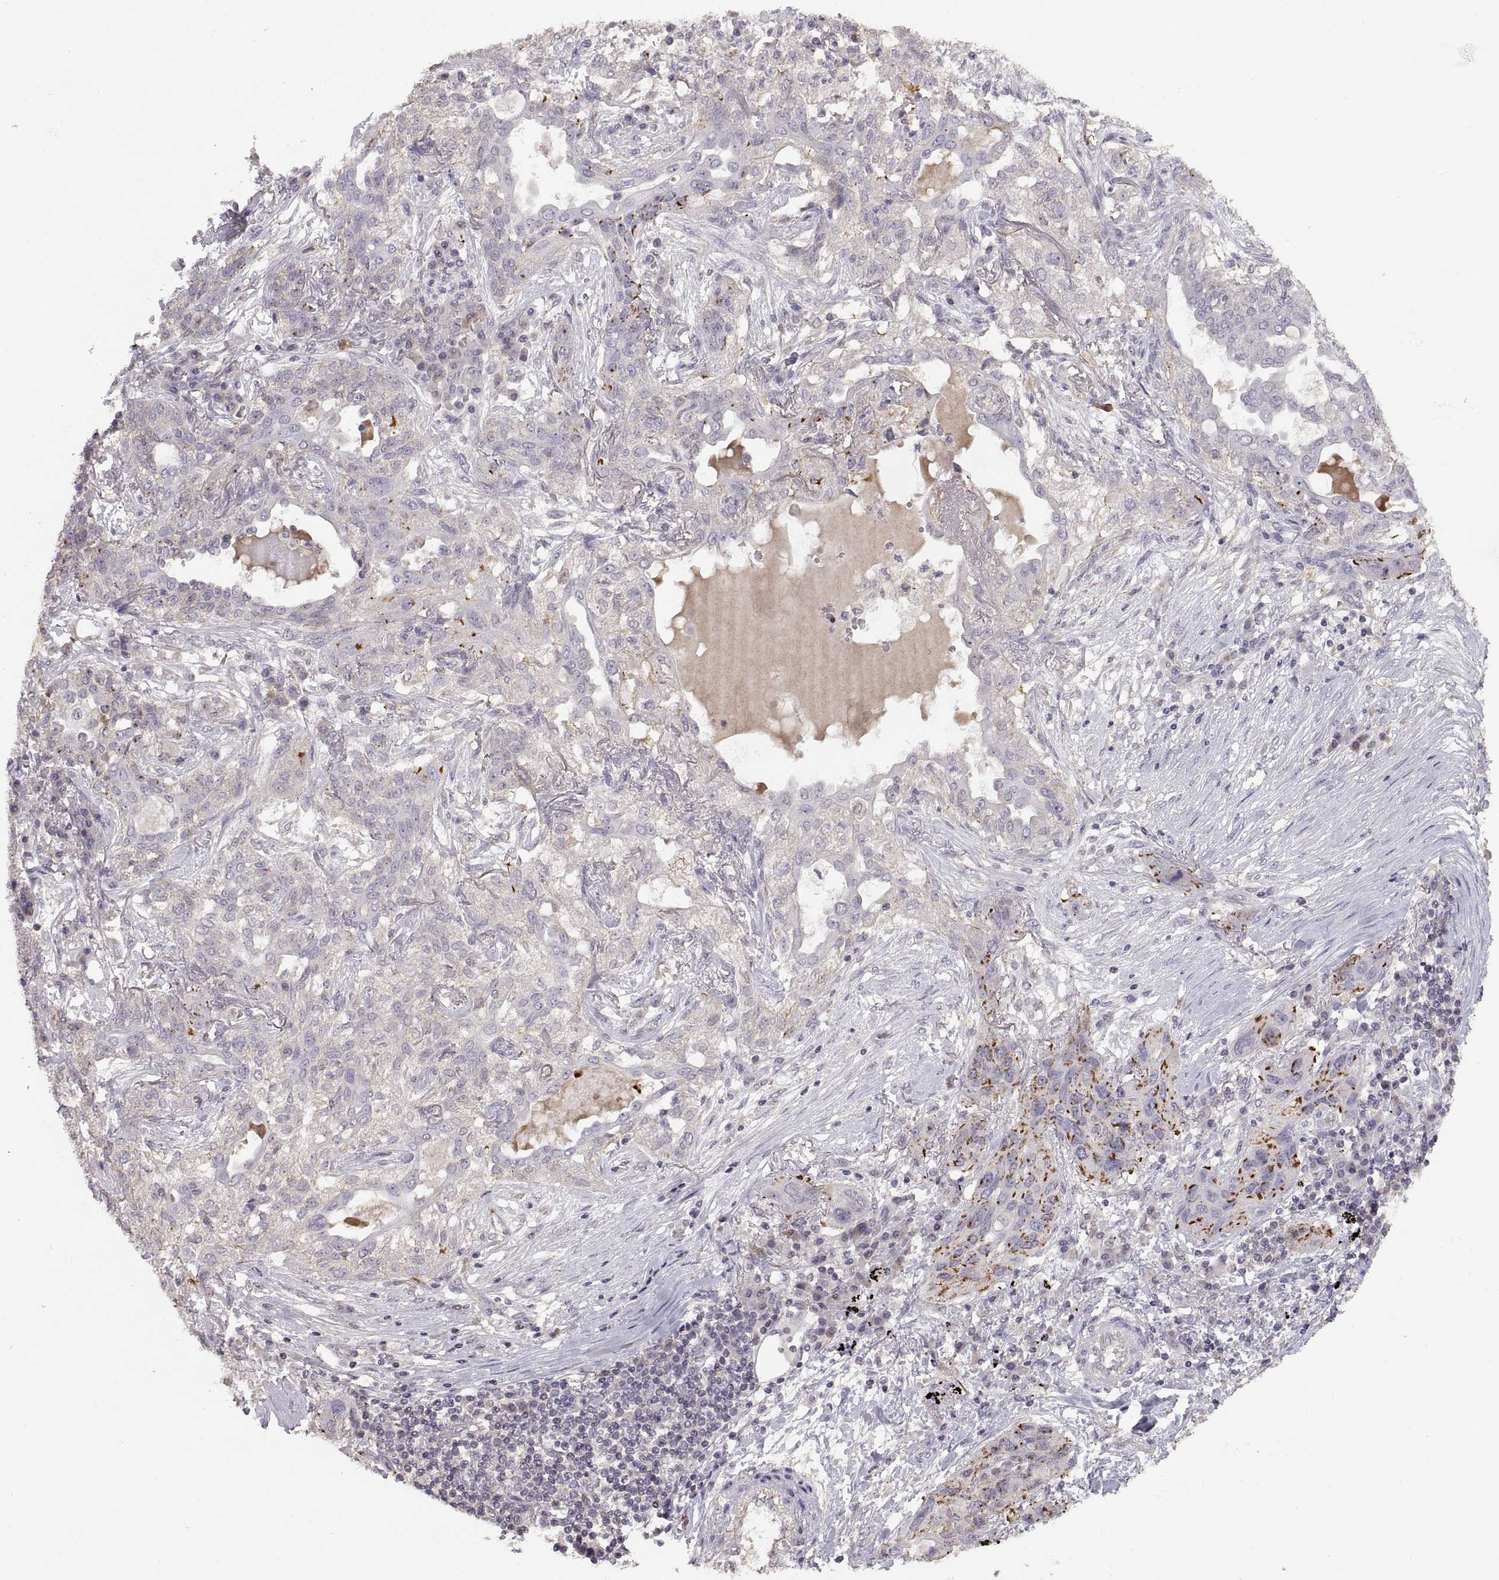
{"staining": {"intensity": "moderate", "quantity": "<25%", "location": "cytoplasmic/membranous"}, "tissue": "lung cancer", "cell_type": "Tumor cells", "image_type": "cancer", "snomed": [{"axis": "morphology", "description": "Squamous cell carcinoma, NOS"}, {"axis": "topography", "description": "Lung"}], "caption": "This photomicrograph reveals immunohistochemistry staining of human lung cancer (squamous cell carcinoma), with low moderate cytoplasmic/membranous expression in approximately <25% of tumor cells.", "gene": "NMNAT2", "patient": {"sex": "female", "age": 70}}